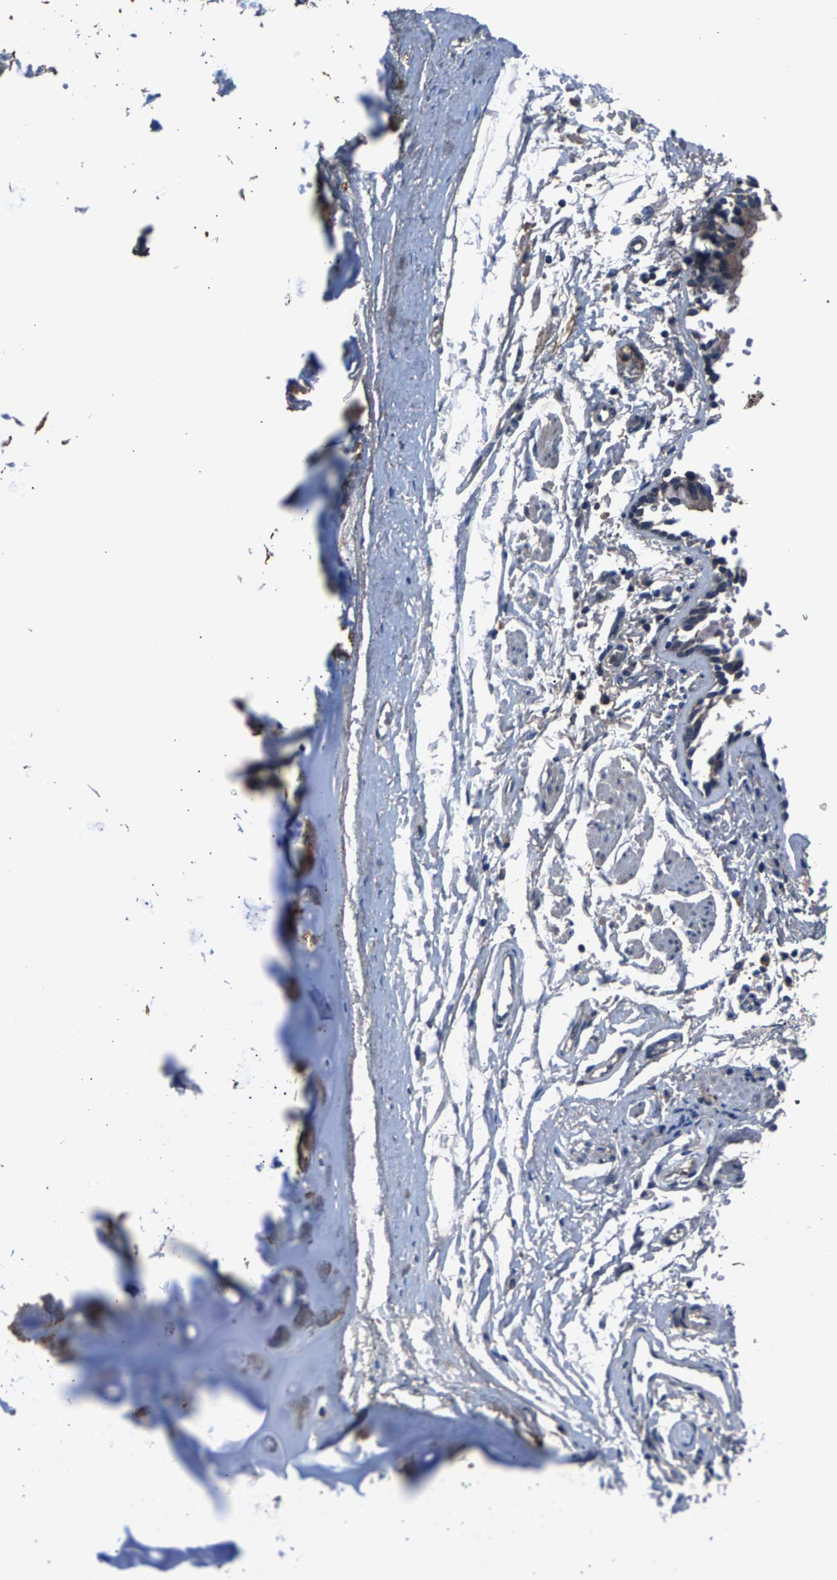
{"staining": {"intensity": "weak", "quantity": ">75%", "location": "cytoplasmic/membranous"}, "tissue": "soft tissue", "cell_type": "Fibroblasts", "image_type": "normal", "snomed": [{"axis": "morphology", "description": "Normal tissue, NOS"}, {"axis": "topography", "description": "Cartilage tissue"}, {"axis": "topography", "description": "Lung"}], "caption": "This photomicrograph shows immunohistochemistry (IHC) staining of unremarkable human soft tissue, with low weak cytoplasmic/membranous positivity in approximately >75% of fibroblasts.", "gene": "PRXL2C", "patient": {"sex": "female", "age": 77}}